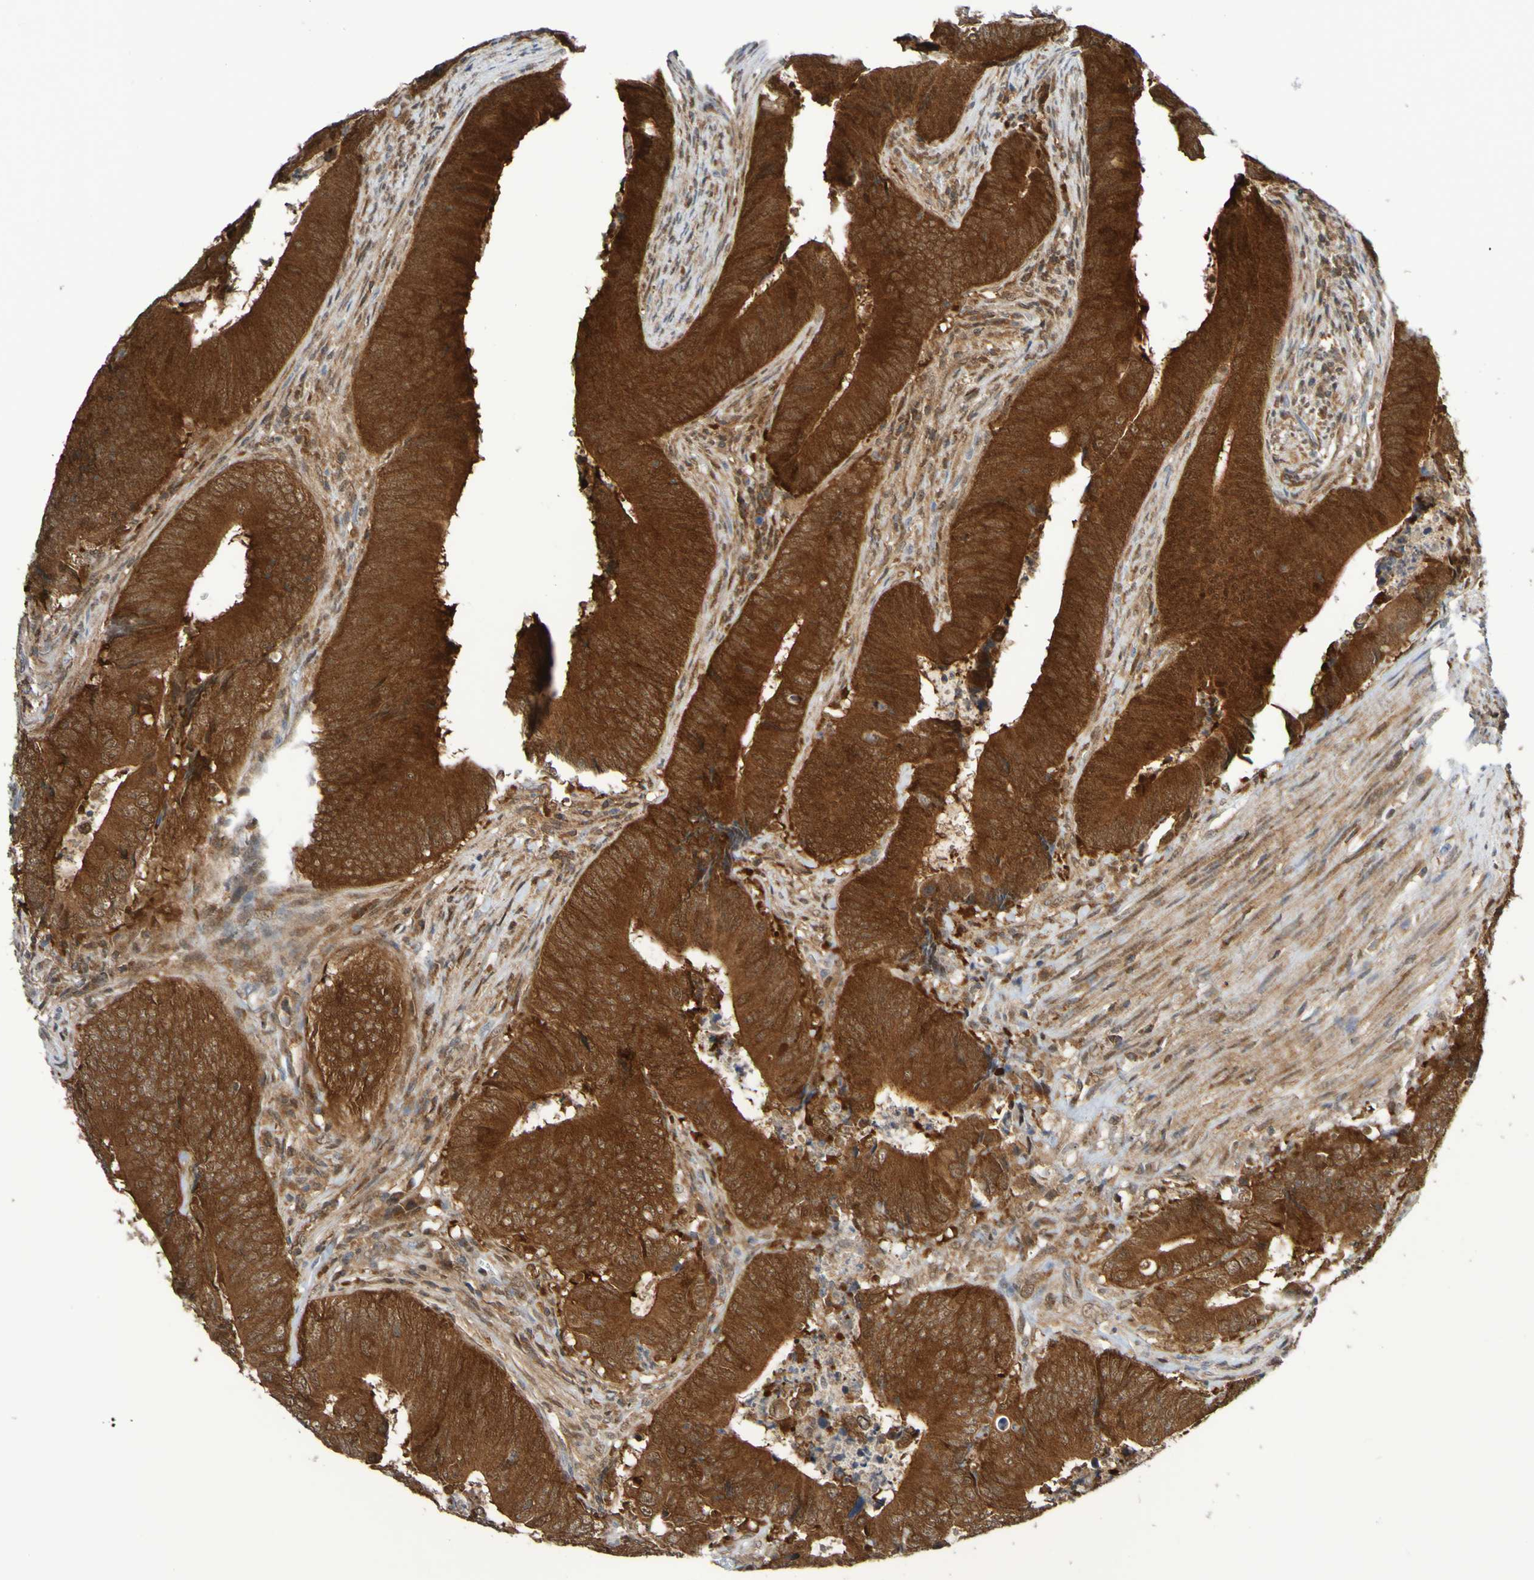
{"staining": {"intensity": "strong", "quantity": ">75%", "location": "cytoplasmic/membranous"}, "tissue": "colorectal cancer", "cell_type": "Tumor cells", "image_type": "cancer", "snomed": [{"axis": "morphology", "description": "Normal tissue, NOS"}, {"axis": "morphology", "description": "Adenocarcinoma, NOS"}, {"axis": "topography", "description": "Colon"}], "caption": "DAB immunohistochemical staining of human colorectal cancer demonstrates strong cytoplasmic/membranous protein positivity in approximately >75% of tumor cells.", "gene": "ATIC", "patient": {"sex": "male", "age": 56}}